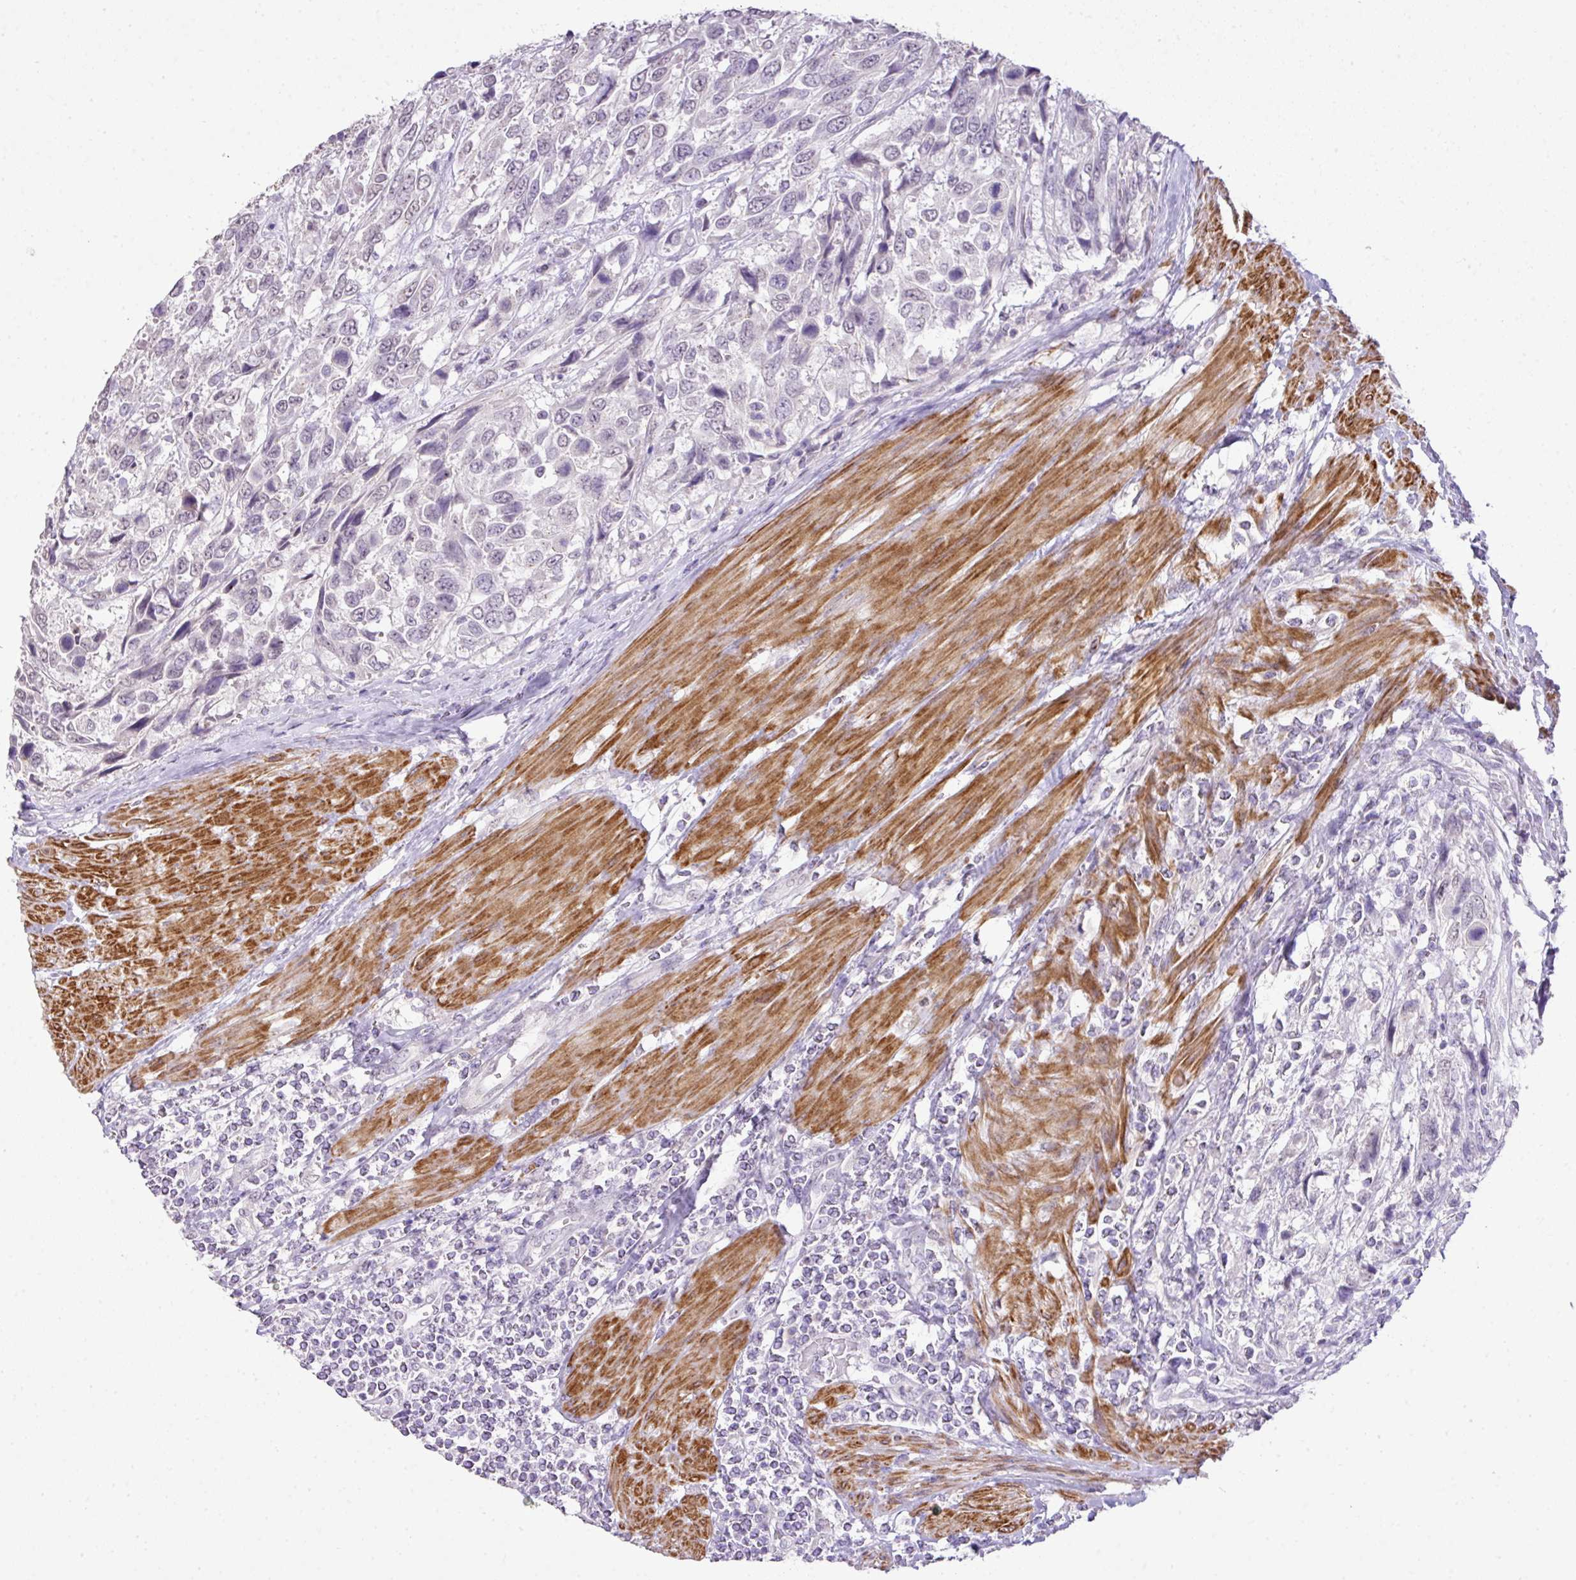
{"staining": {"intensity": "negative", "quantity": "none", "location": "none"}, "tissue": "urothelial cancer", "cell_type": "Tumor cells", "image_type": "cancer", "snomed": [{"axis": "morphology", "description": "Urothelial carcinoma, High grade"}, {"axis": "topography", "description": "Urinary bladder"}], "caption": "A histopathology image of urothelial cancer stained for a protein exhibits no brown staining in tumor cells.", "gene": "DIP2A", "patient": {"sex": "female", "age": 70}}